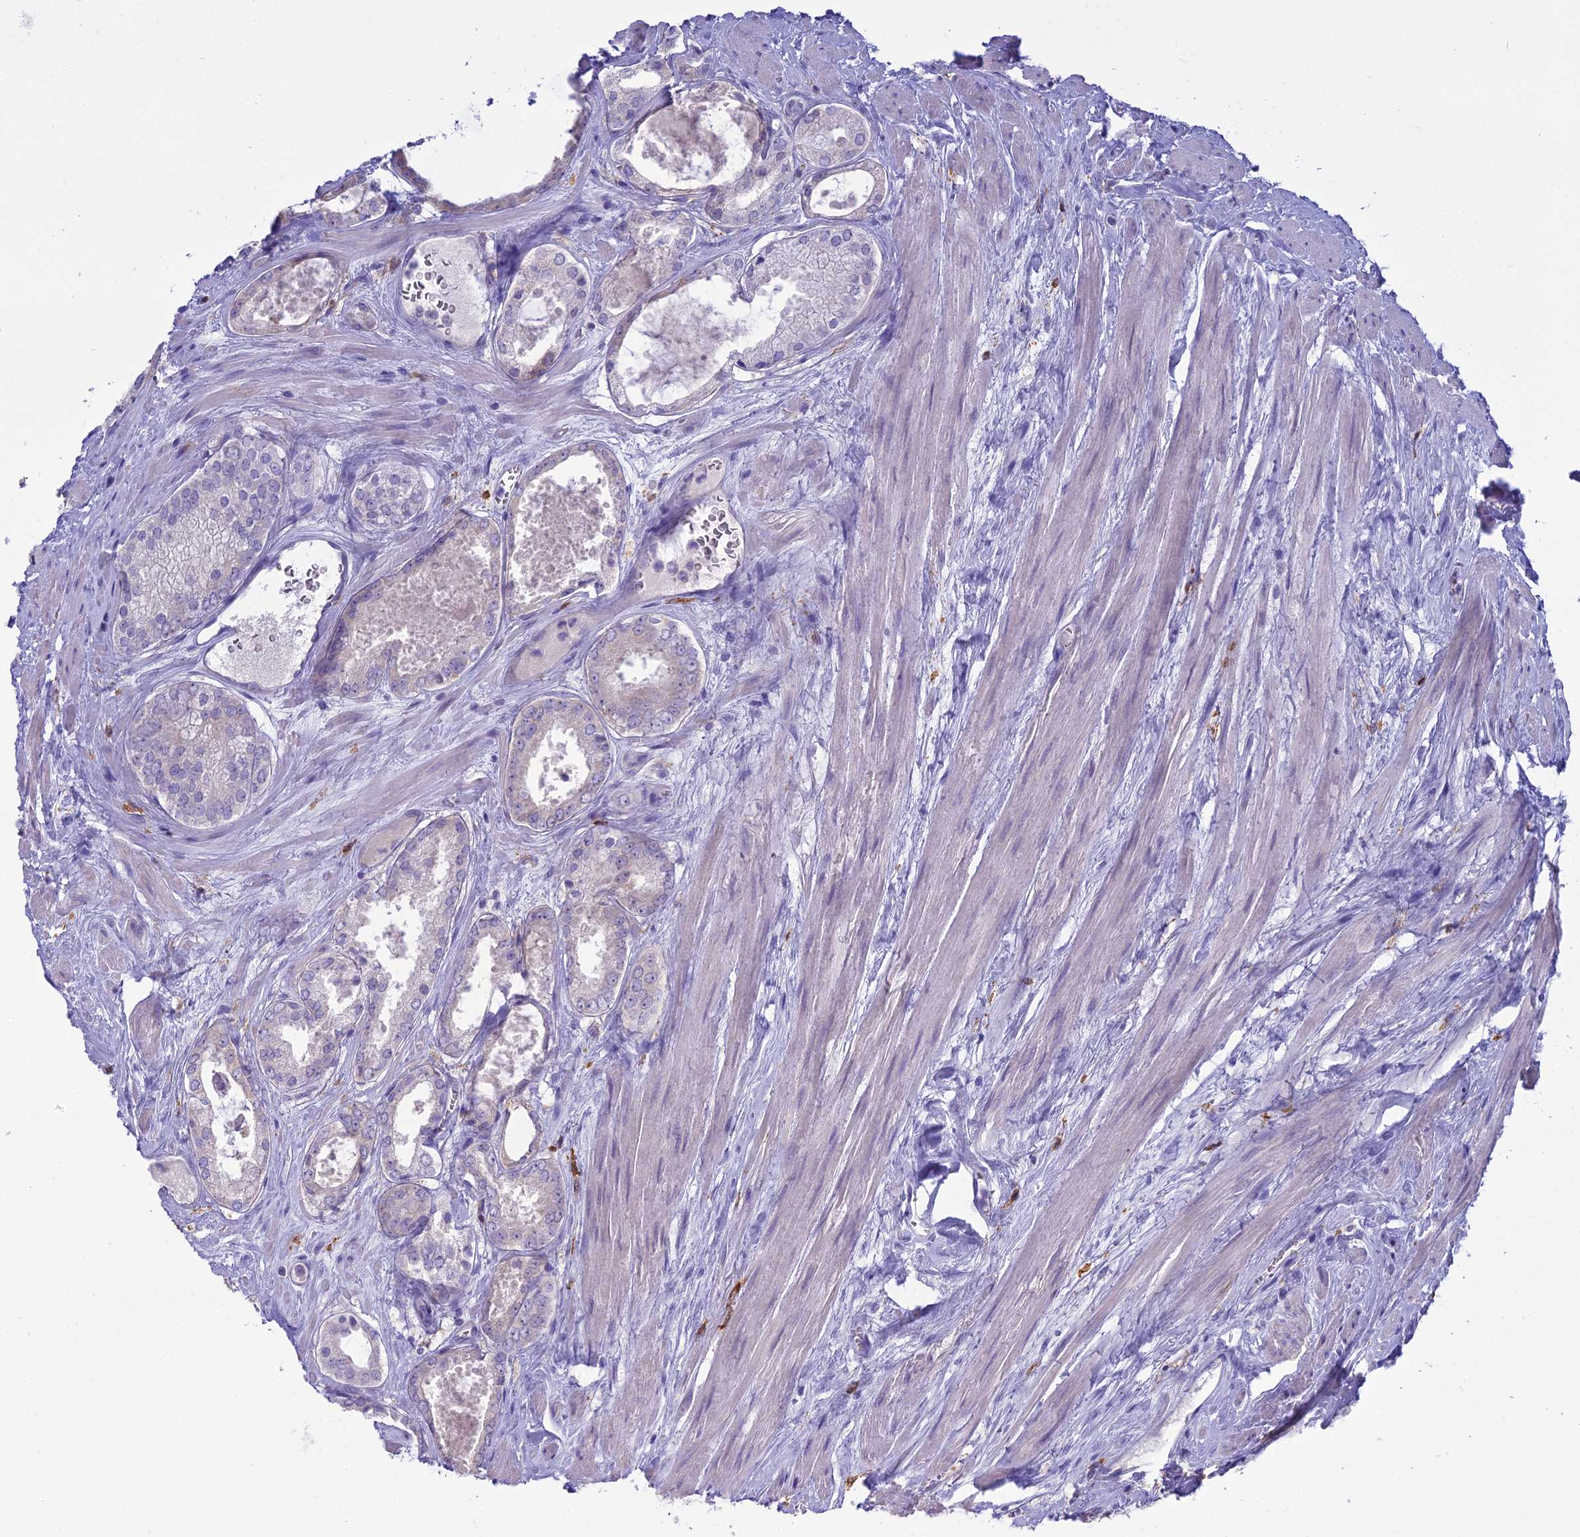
{"staining": {"intensity": "negative", "quantity": "none", "location": "none"}, "tissue": "prostate cancer", "cell_type": "Tumor cells", "image_type": "cancer", "snomed": [{"axis": "morphology", "description": "Adenocarcinoma, Low grade"}, {"axis": "topography", "description": "Prostate"}], "caption": "Immunohistochemistry photomicrograph of prostate low-grade adenocarcinoma stained for a protein (brown), which reveals no staining in tumor cells.", "gene": "BLNK", "patient": {"sex": "male", "age": 68}}